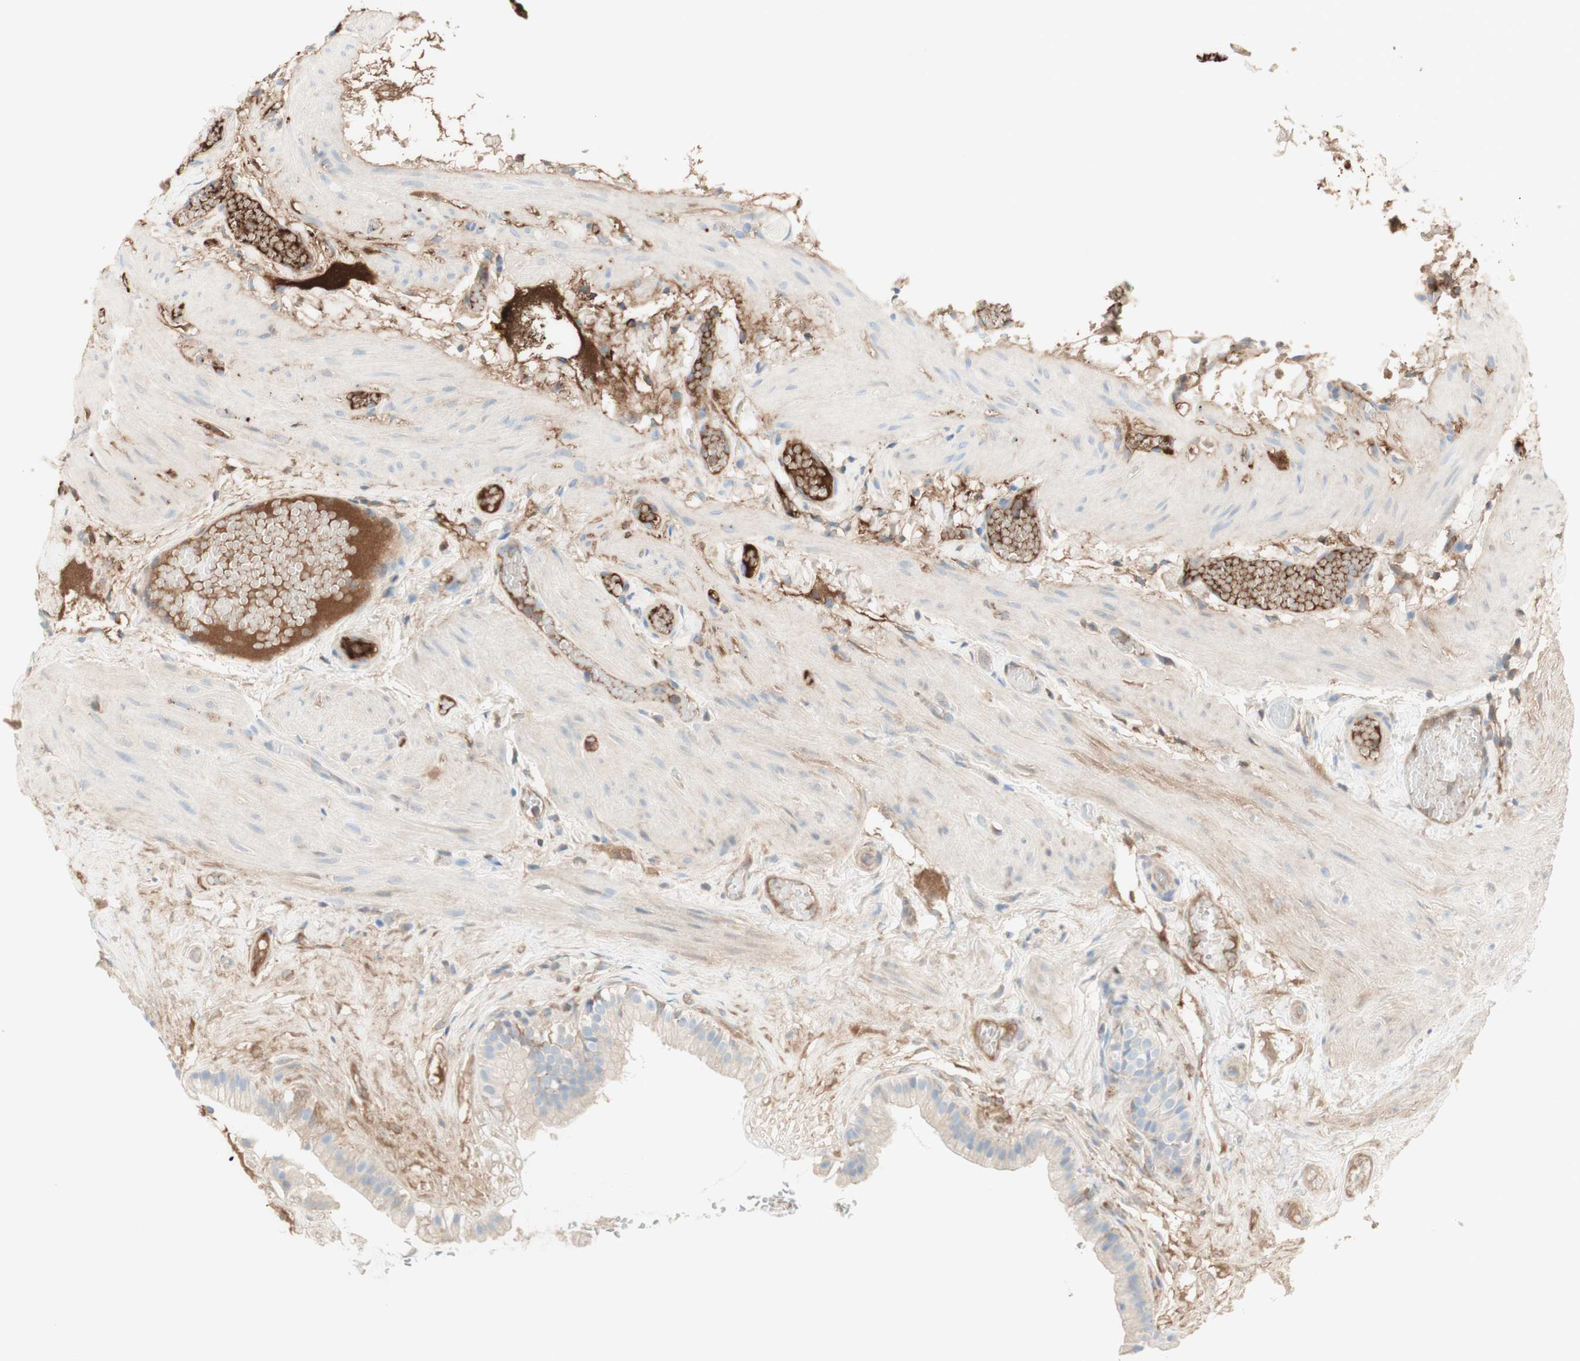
{"staining": {"intensity": "weak", "quantity": ">75%", "location": "cytoplasmic/membranous"}, "tissue": "gallbladder", "cell_type": "Glandular cells", "image_type": "normal", "snomed": [{"axis": "morphology", "description": "Normal tissue, NOS"}, {"axis": "topography", "description": "Gallbladder"}], "caption": "About >75% of glandular cells in benign gallbladder exhibit weak cytoplasmic/membranous protein expression as visualized by brown immunohistochemical staining.", "gene": "KNG1", "patient": {"sex": "female", "age": 26}}